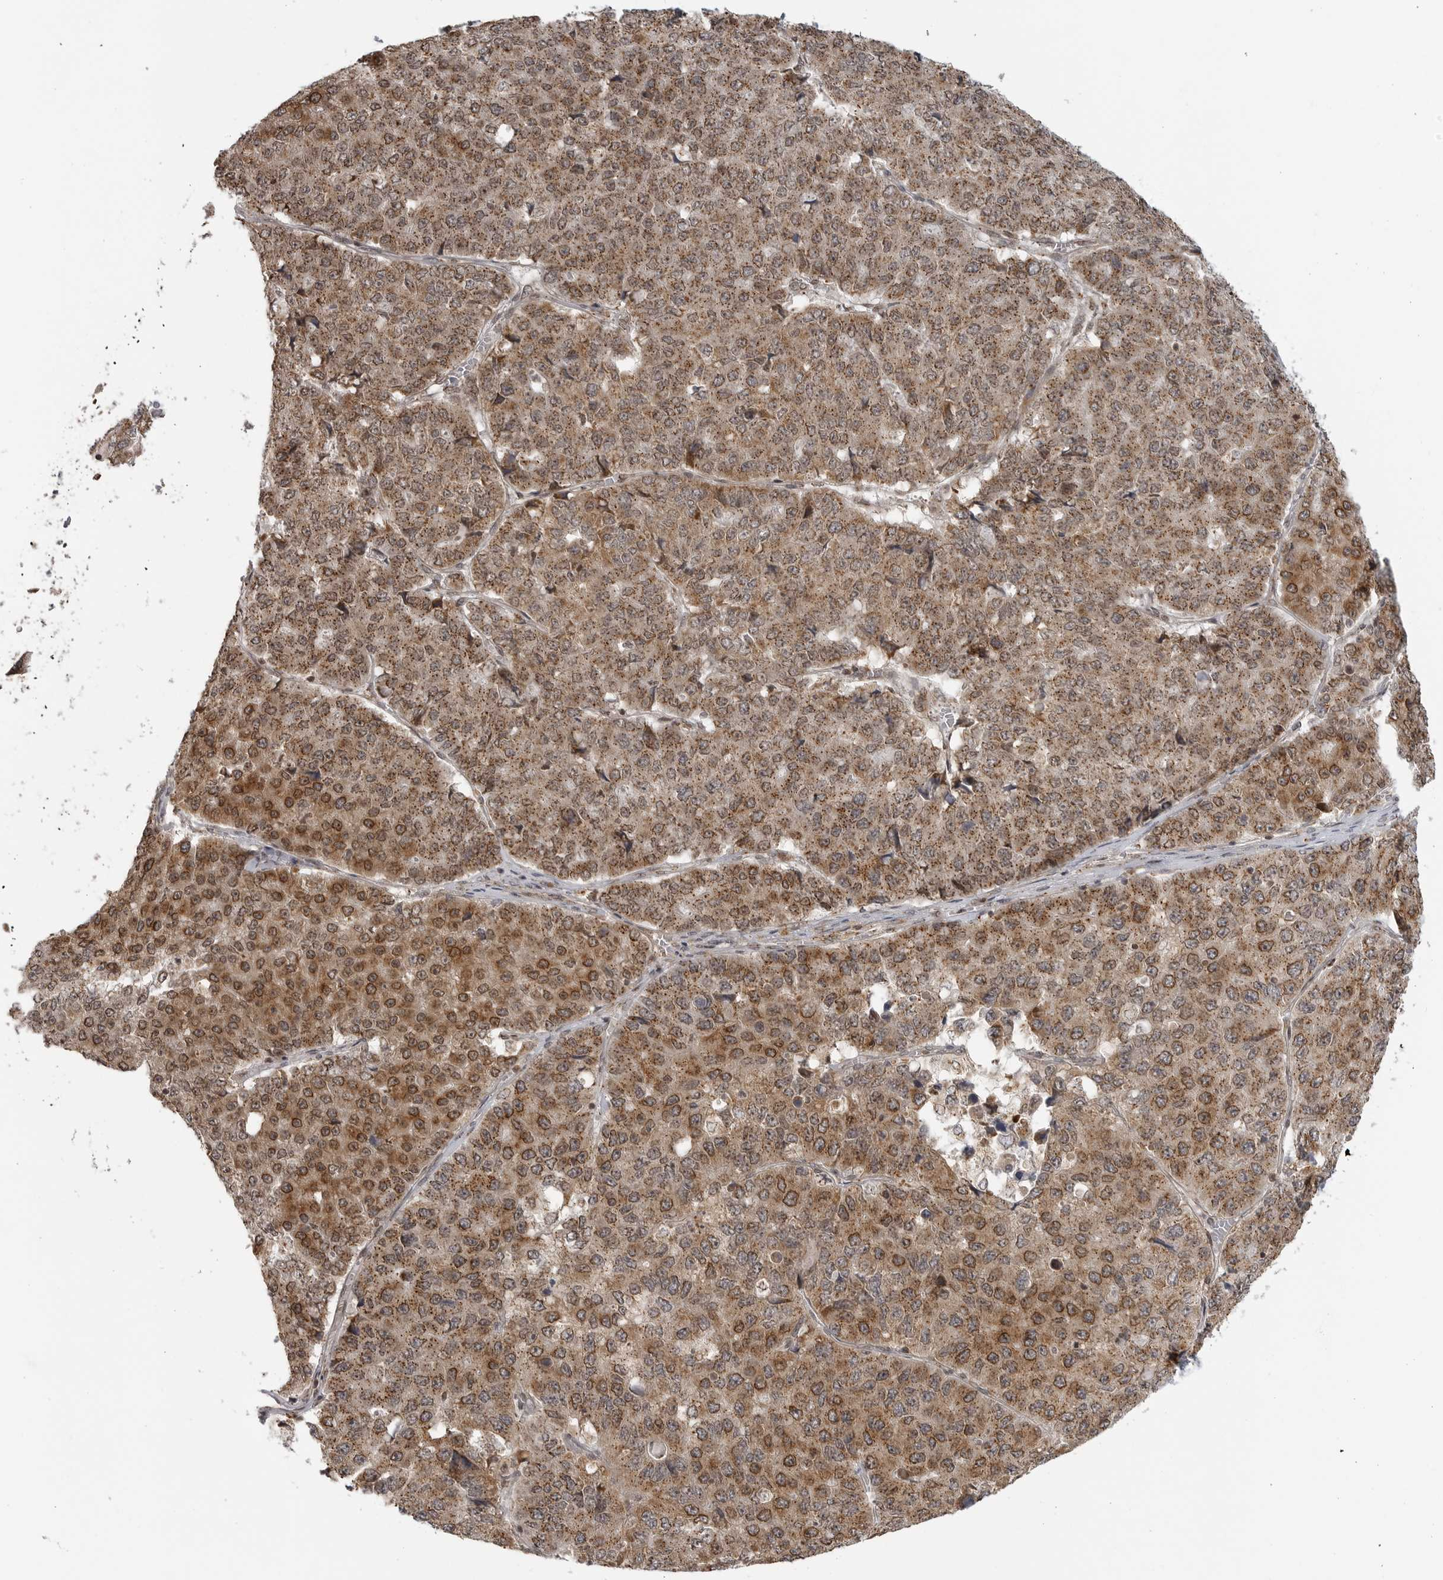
{"staining": {"intensity": "moderate", "quantity": ">75%", "location": "cytoplasmic/membranous,nuclear"}, "tissue": "pancreatic cancer", "cell_type": "Tumor cells", "image_type": "cancer", "snomed": [{"axis": "morphology", "description": "Adenocarcinoma, NOS"}, {"axis": "topography", "description": "Pancreas"}], "caption": "This micrograph shows immunohistochemistry (IHC) staining of human pancreatic cancer (adenocarcinoma), with medium moderate cytoplasmic/membranous and nuclear expression in approximately >75% of tumor cells.", "gene": "COPA", "patient": {"sex": "male", "age": 50}}